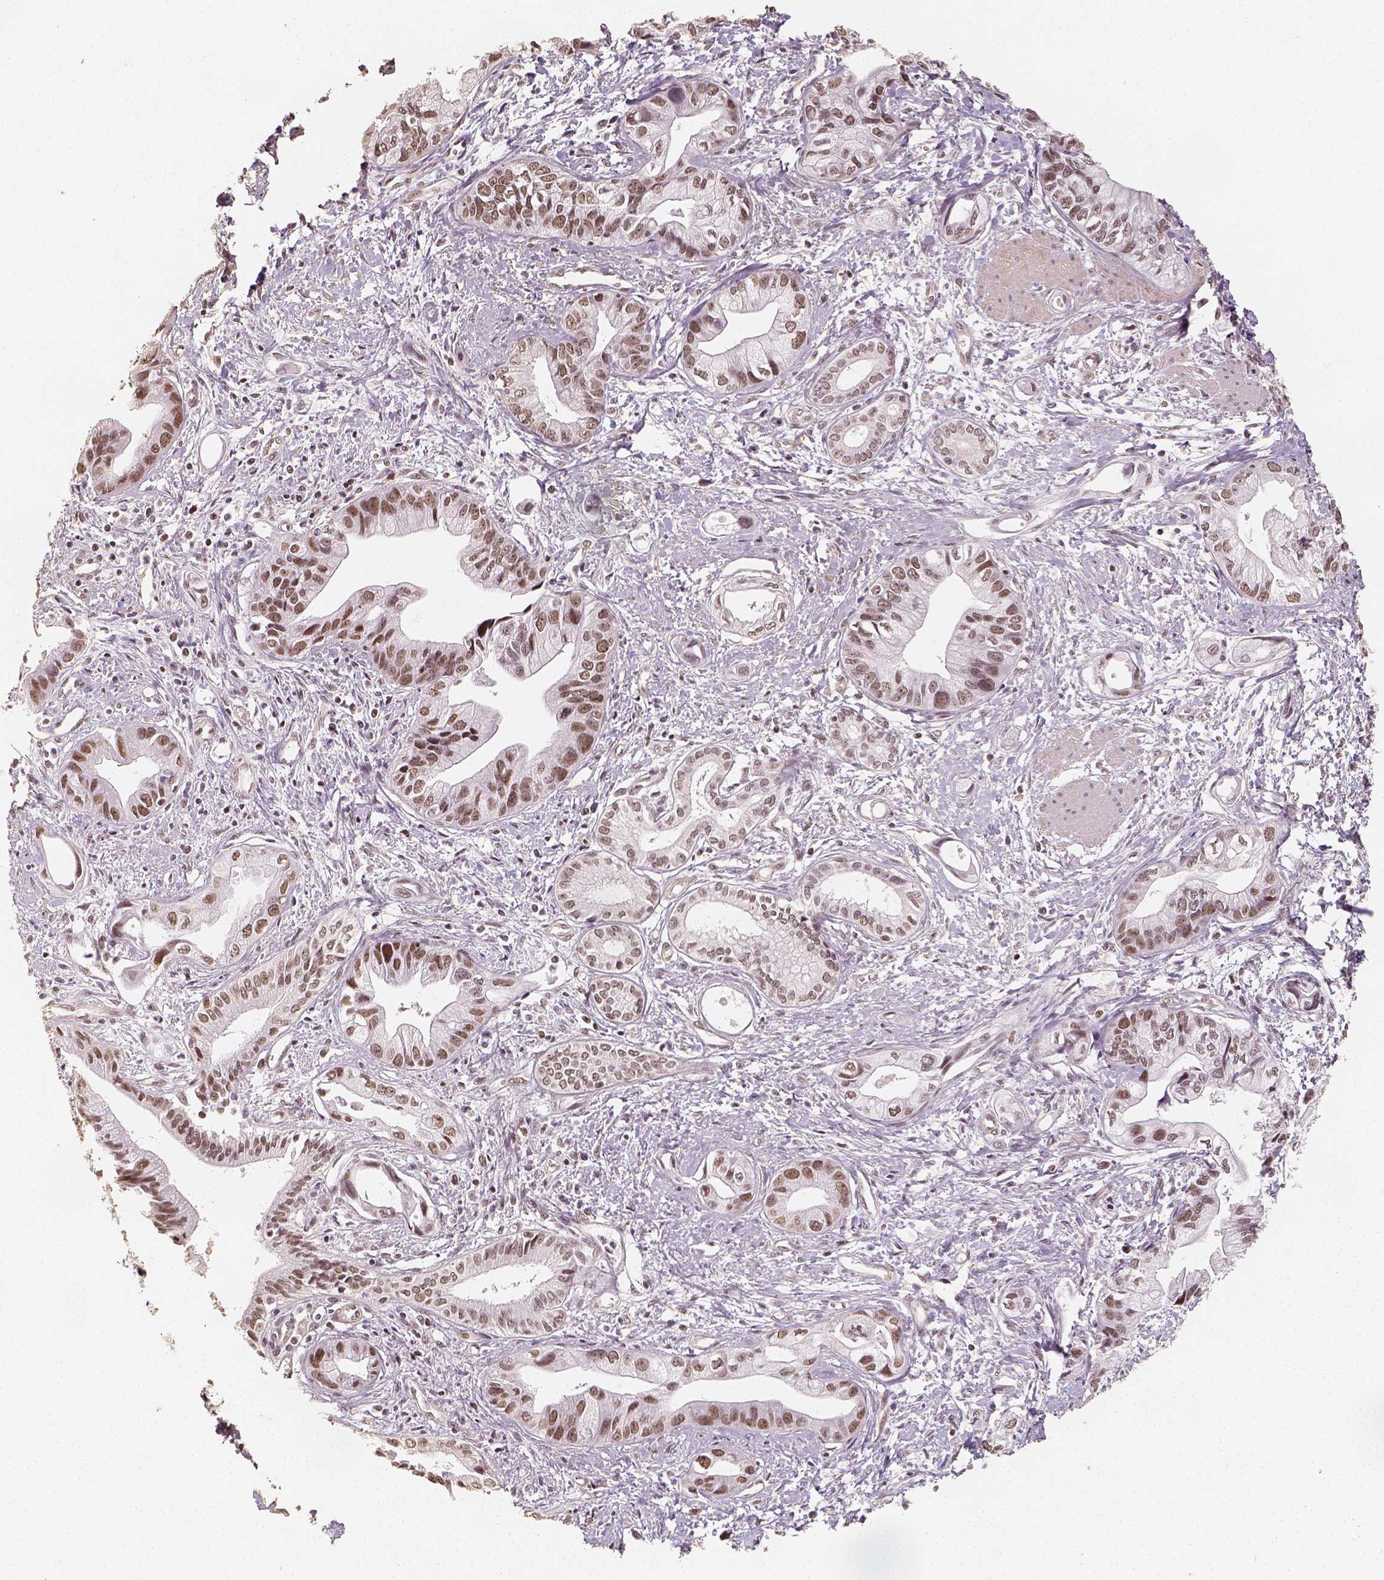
{"staining": {"intensity": "moderate", "quantity": ">75%", "location": "nuclear"}, "tissue": "pancreatic cancer", "cell_type": "Tumor cells", "image_type": "cancer", "snomed": [{"axis": "morphology", "description": "Adenocarcinoma, NOS"}, {"axis": "topography", "description": "Pancreas"}], "caption": "Protein staining demonstrates moderate nuclear expression in approximately >75% of tumor cells in pancreatic cancer. (Stains: DAB in brown, nuclei in blue, Microscopy: brightfield microscopy at high magnification).", "gene": "HDAC1", "patient": {"sex": "female", "age": 61}}